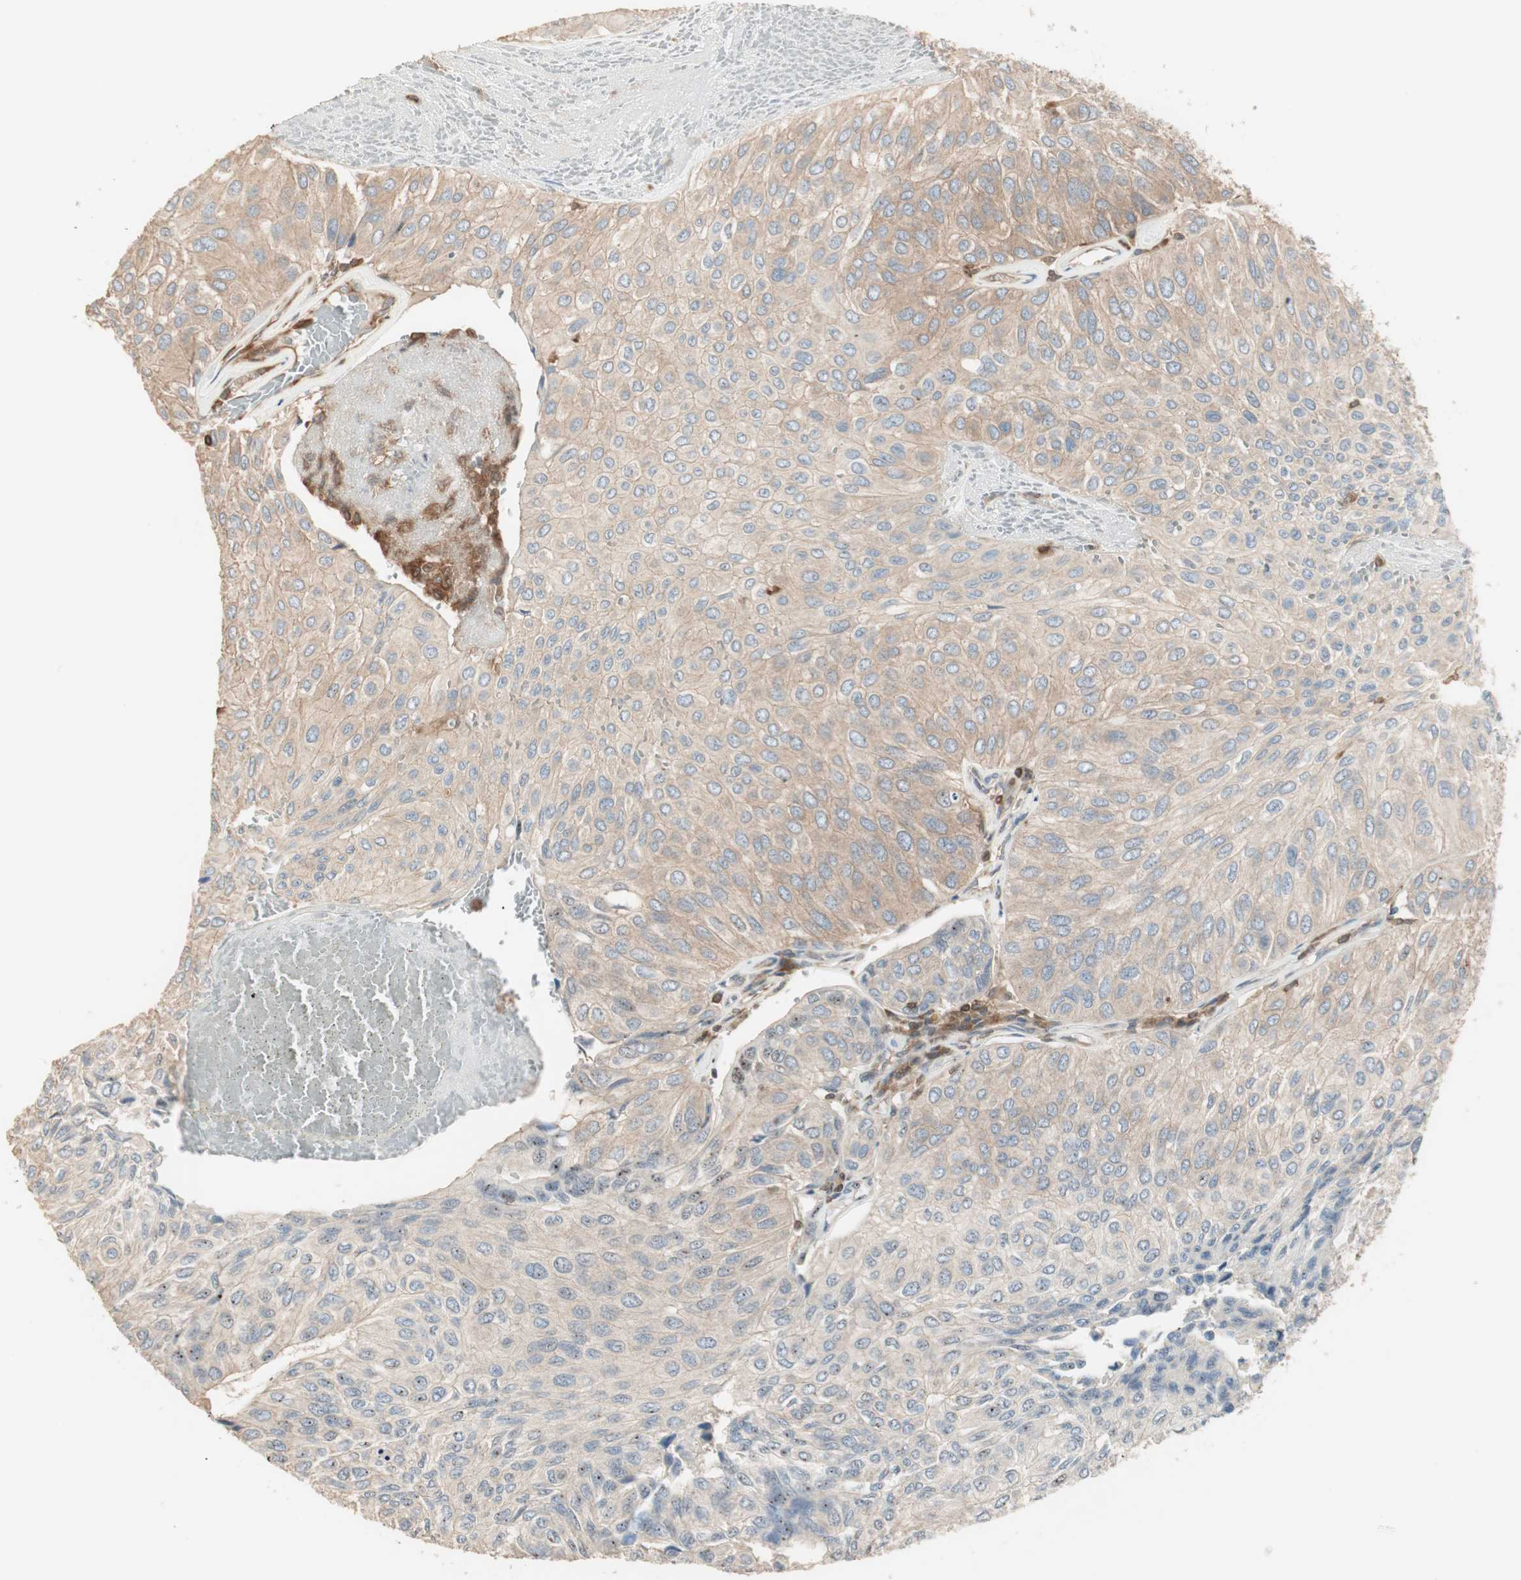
{"staining": {"intensity": "moderate", "quantity": "<25%", "location": "cytoplasmic/membranous,nuclear"}, "tissue": "urothelial cancer", "cell_type": "Tumor cells", "image_type": "cancer", "snomed": [{"axis": "morphology", "description": "Urothelial carcinoma, High grade"}, {"axis": "topography", "description": "Urinary bladder"}], "caption": "Approximately <25% of tumor cells in human urothelial carcinoma (high-grade) display moderate cytoplasmic/membranous and nuclear protein expression as visualized by brown immunohistochemical staining.", "gene": "CRLF3", "patient": {"sex": "male", "age": 66}}